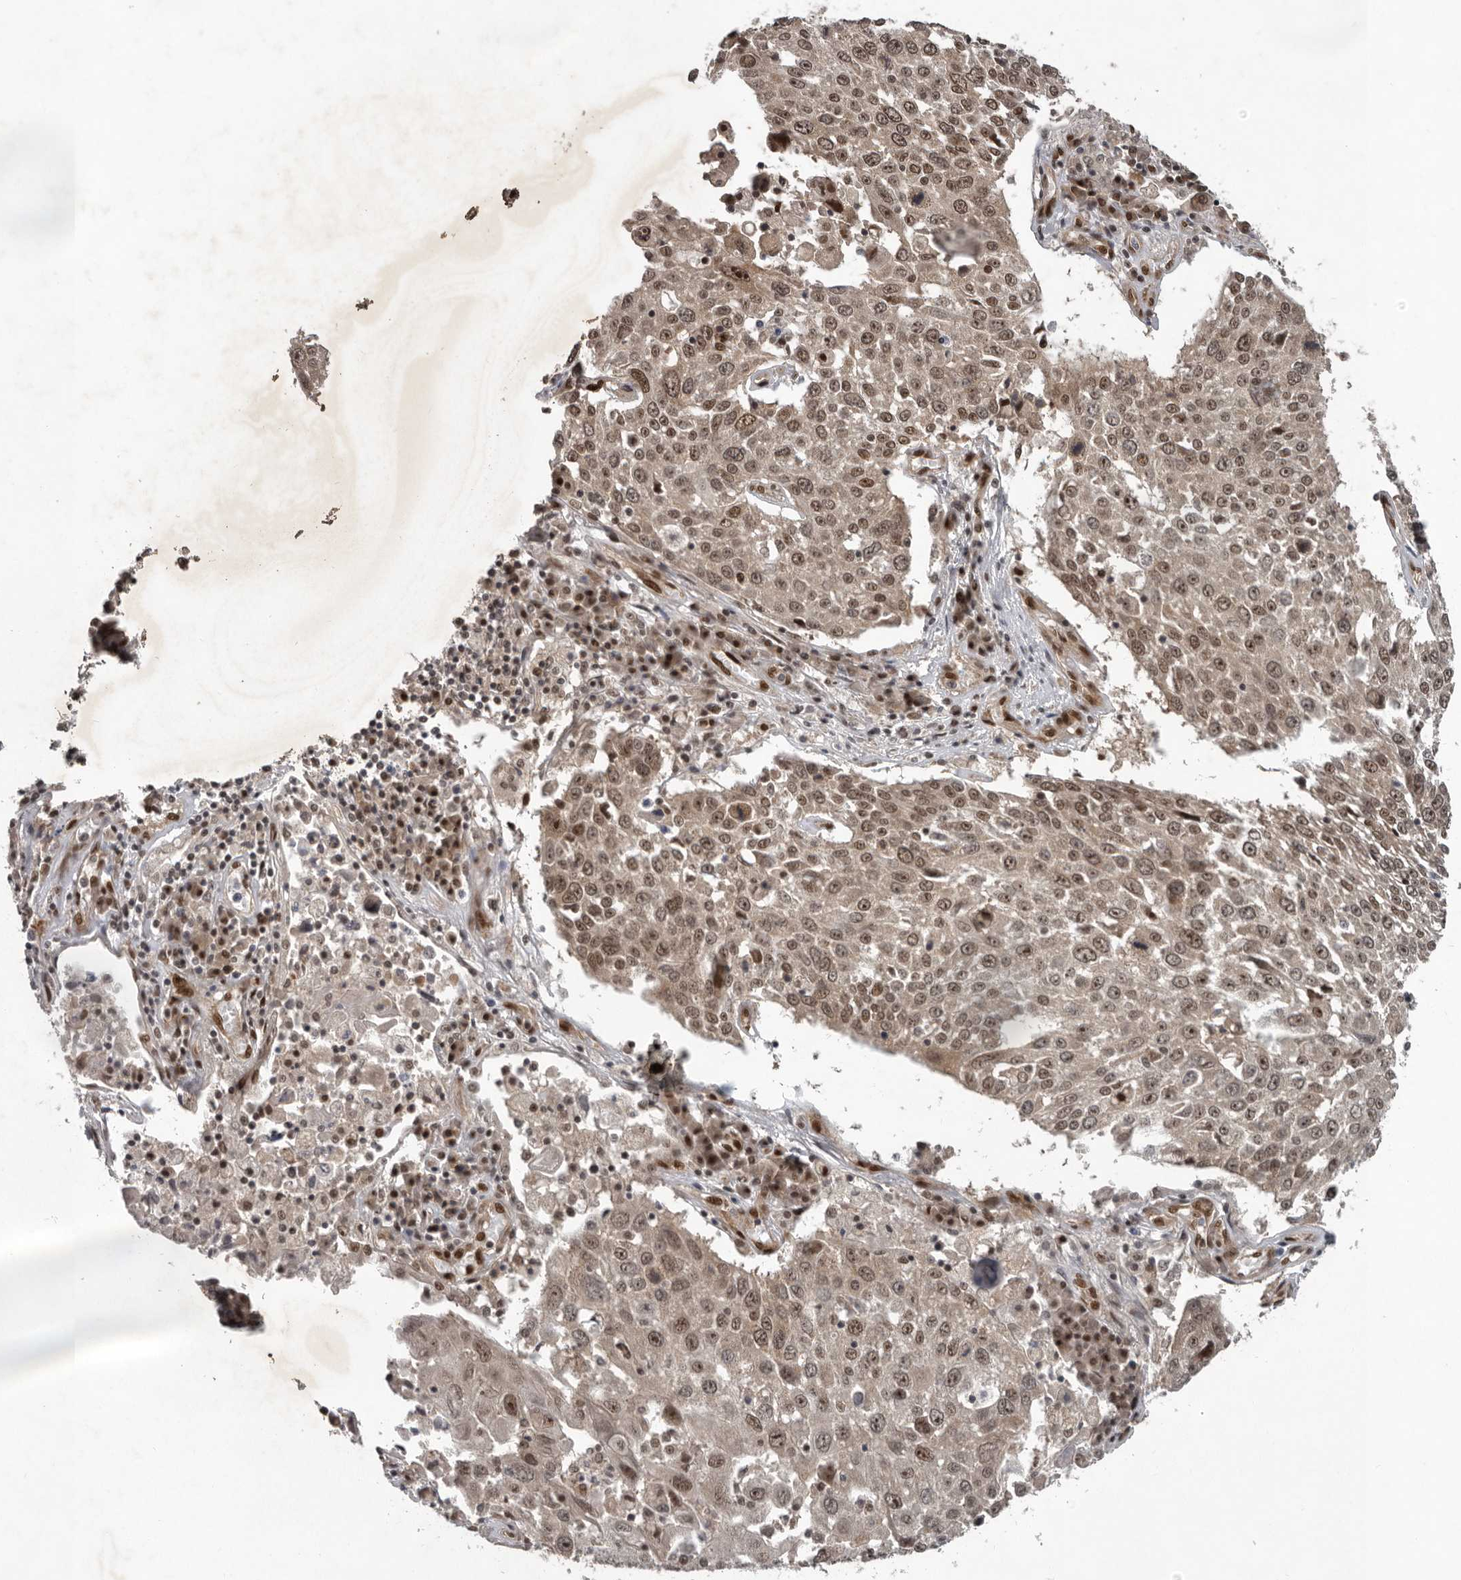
{"staining": {"intensity": "weak", "quantity": ">75%", "location": "nuclear"}, "tissue": "lung cancer", "cell_type": "Tumor cells", "image_type": "cancer", "snomed": [{"axis": "morphology", "description": "Squamous cell carcinoma, NOS"}, {"axis": "topography", "description": "Lung"}], "caption": "Brown immunohistochemical staining in human lung cancer demonstrates weak nuclear staining in about >75% of tumor cells. The protein is stained brown, and the nuclei are stained in blue (DAB (3,3'-diaminobenzidine) IHC with brightfield microscopy, high magnification).", "gene": "CDC27", "patient": {"sex": "male", "age": 65}}